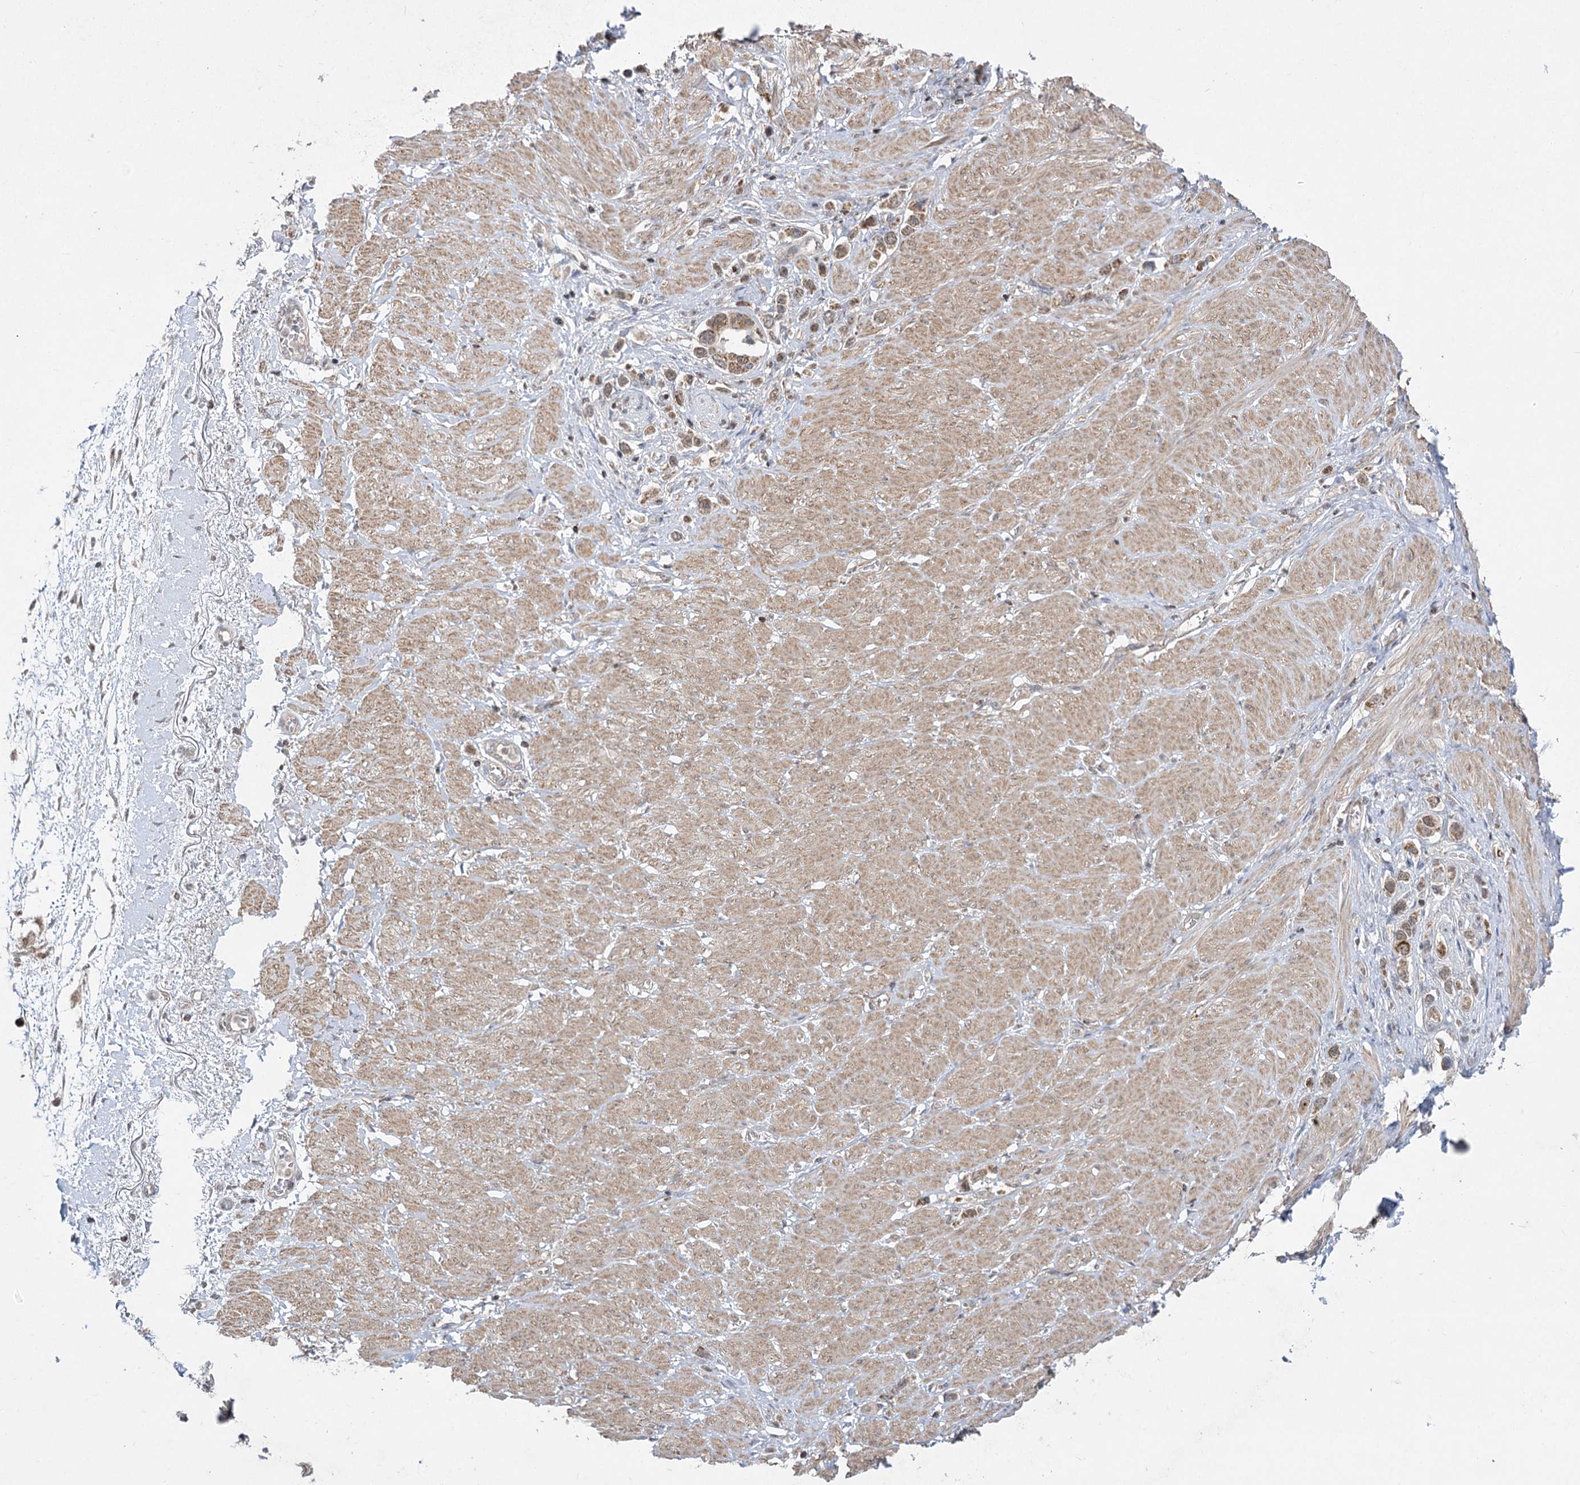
{"staining": {"intensity": "moderate", "quantity": ">75%", "location": "cytoplasmic/membranous"}, "tissue": "stomach cancer", "cell_type": "Tumor cells", "image_type": "cancer", "snomed": [{"axis": "morphology", "description": "Adenocarcinoma, NOS"}, {"axis": "topography", "description": "Stomach"}], "caption": "Tumor cells exhibit medium levels of moderate cytoplasmic/membranous staining in approximately >75% of cells in stomach adenocarcinoma.", "gene": "SLC4A1AP", "patient": {"sex": "female", "age": 65}}